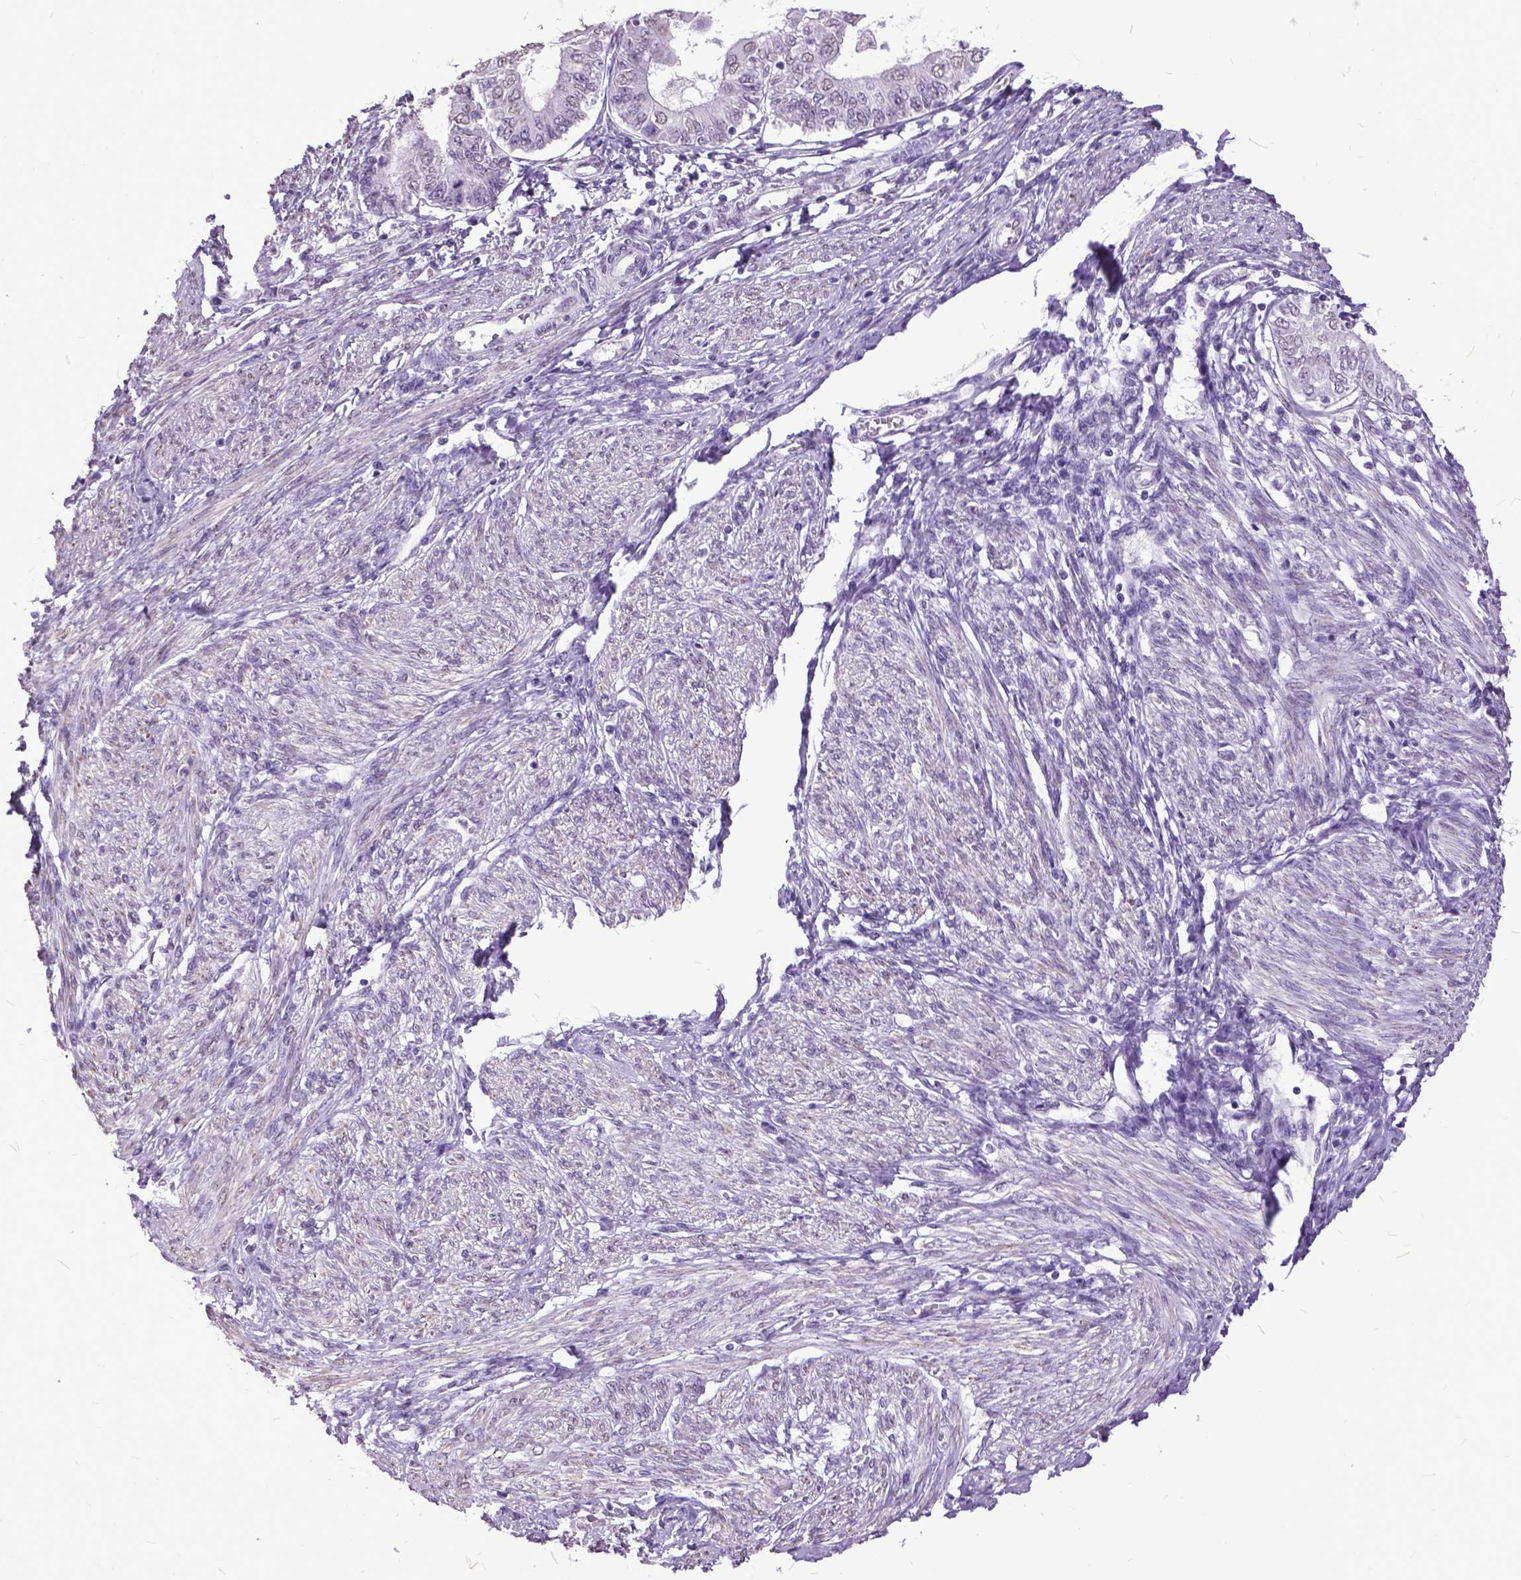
{"staining": {"intensity": "negative", "quantity": "none", "location": "none"}, "tissue": "endometrial cancer", "cell_type": "Tumor cells", "image_type": "cancer", "snomed": [{"axis": "morphology", "description": "Adenocarcinoma, NOS"}, {"axis": "topography", "description": "Endometrium"}], "caption": "Immunohistochemistry of endometrial cancer (adenocarcinoma) displays no staining in tumor cells.", "gene": "MARCHF10", "patient": {"sex": "female", "age": 68}}